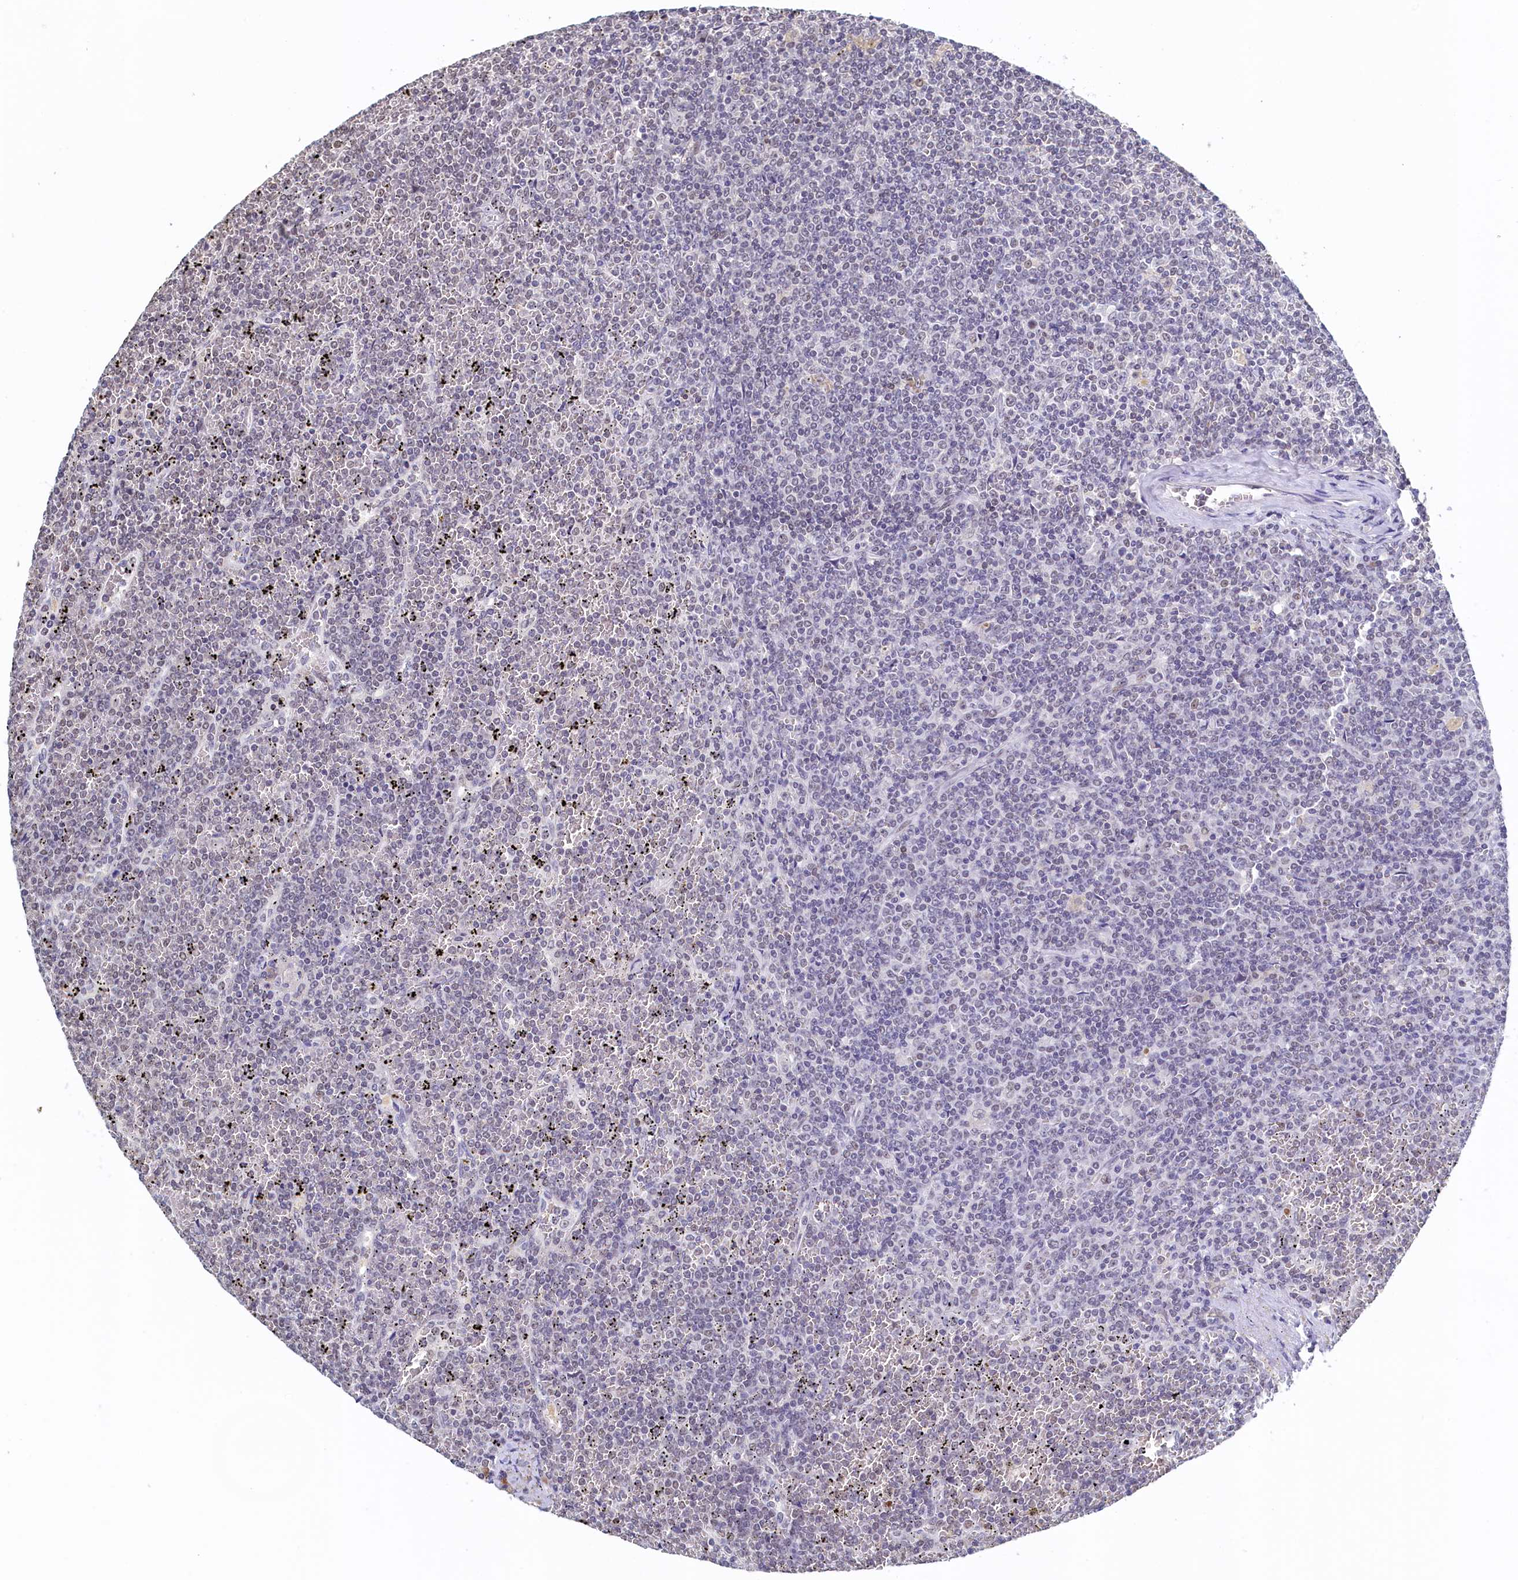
{"staining": {"intensity": "negative", "quantity": "none", "location": "none"}, "tissue": "lymphoma", "cell_type": "Tumor cells", "image_type": "cancer", "snomed": [{"axis": "morphology", "description": "Malignant lymphoma, non-Hodgkin's type, Low grade"}, {"axis": "topography", "description": "Spleen"}], "caption": "High magnification brightfield microscopy of lymphoma stained with DAB (brown) and counterstained with hematoxylin (blue): tumor cells show no significant staining.", "gene": "MOSPD3", "patient": {"sex": "female", "age": 19}}